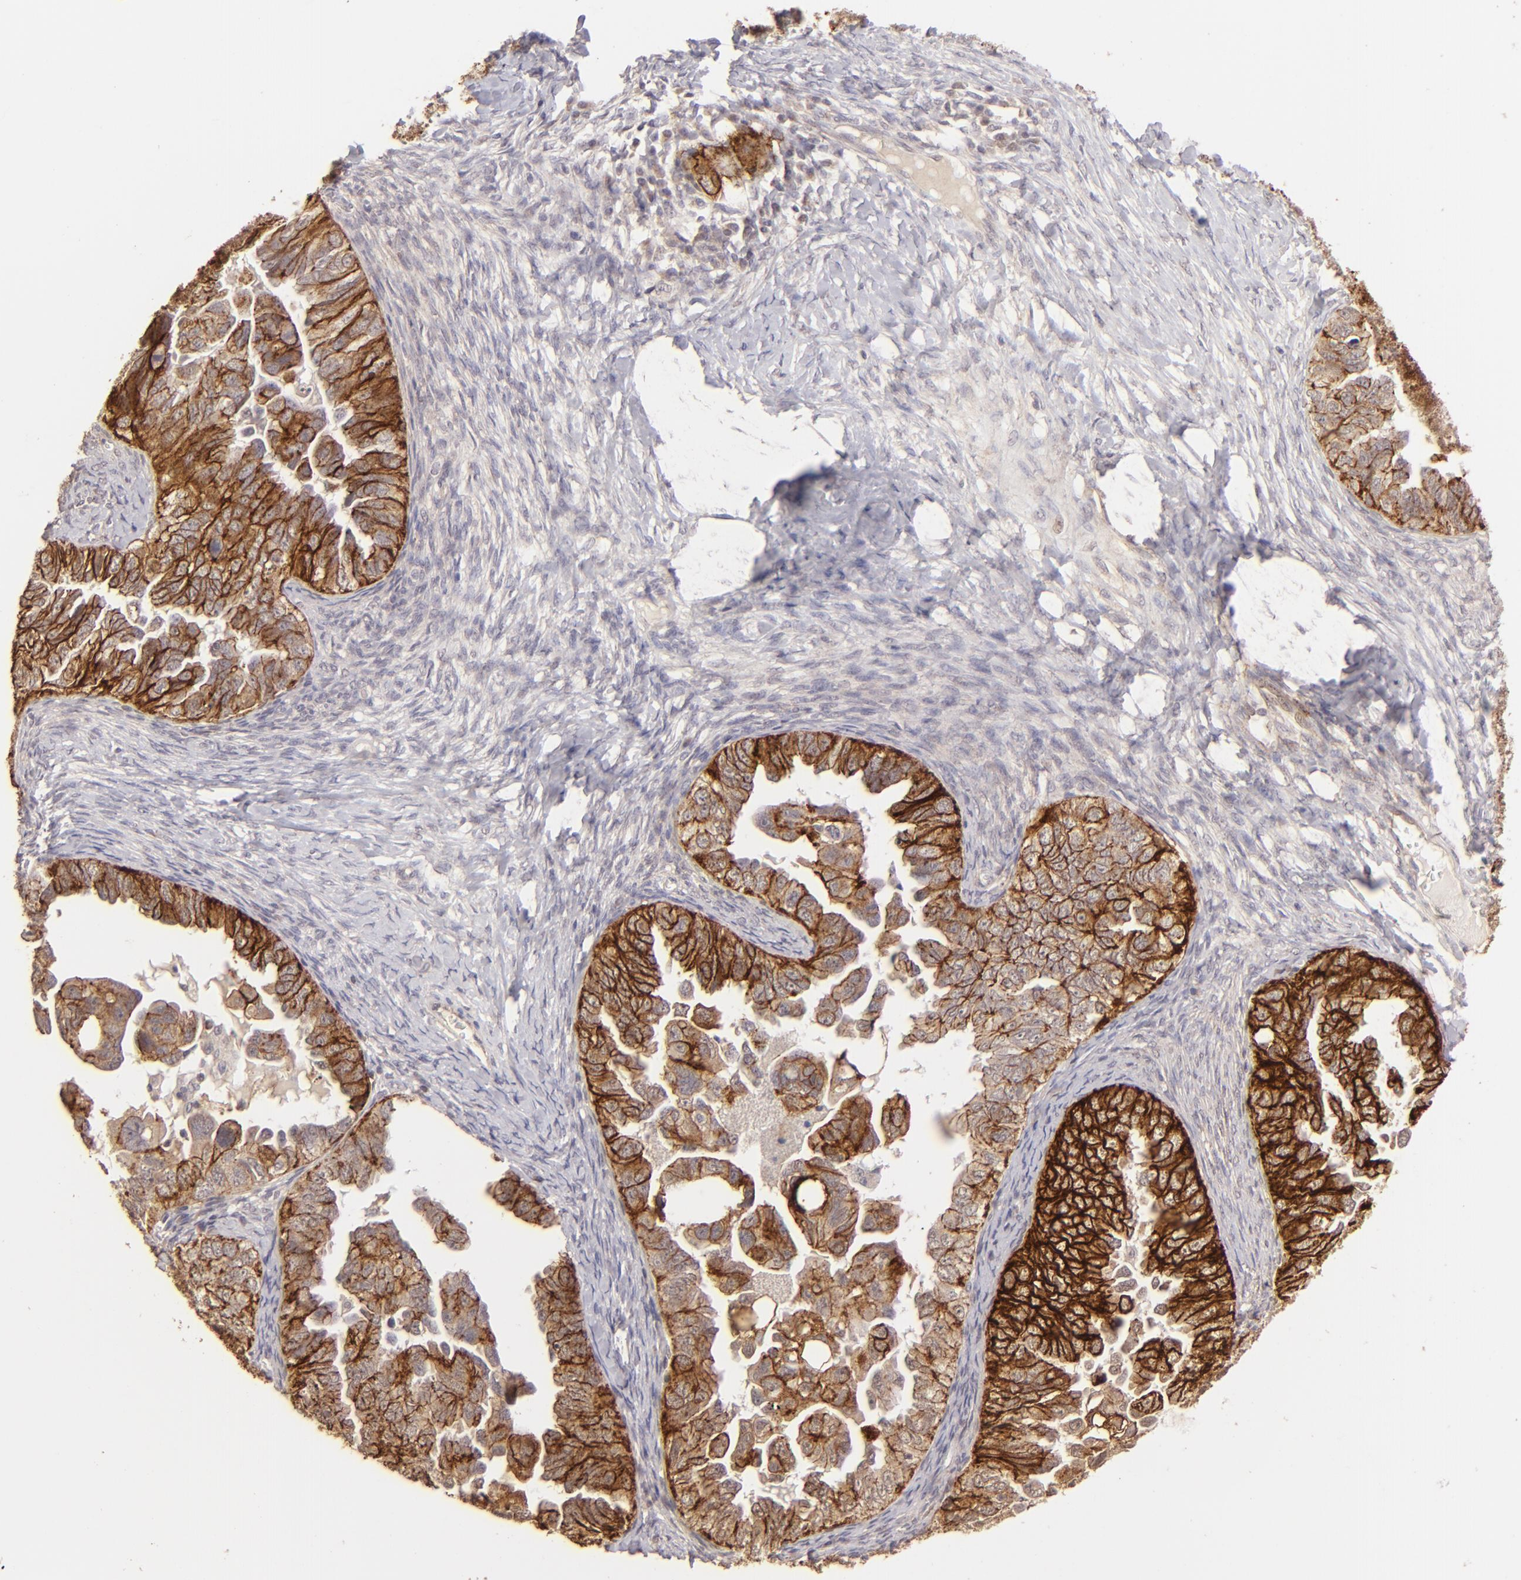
{"staining": {"intensity": "moderate", "quantity": ">75%", "location": "cytoplasmic/membranous"}, "tissue": "ovarian cancer", "cell_type": "Tumor cells", "image_type": "cancer", "snomed": [{"axis": "morphology", "description": "Cystadenocarcinoma, serous, NOS"}, {"axis": "topography", "description": "Ovary"}], "caption": "About >75% of tumor cells in human ovarian cancer (serous cystadenocarcinoma) show moderate cytoplasmic/membranous protein expression as visualized by brown immunohistochemical staining.", "gene": "CLDN1", "patient": {"sex": "female", "age": 82}}